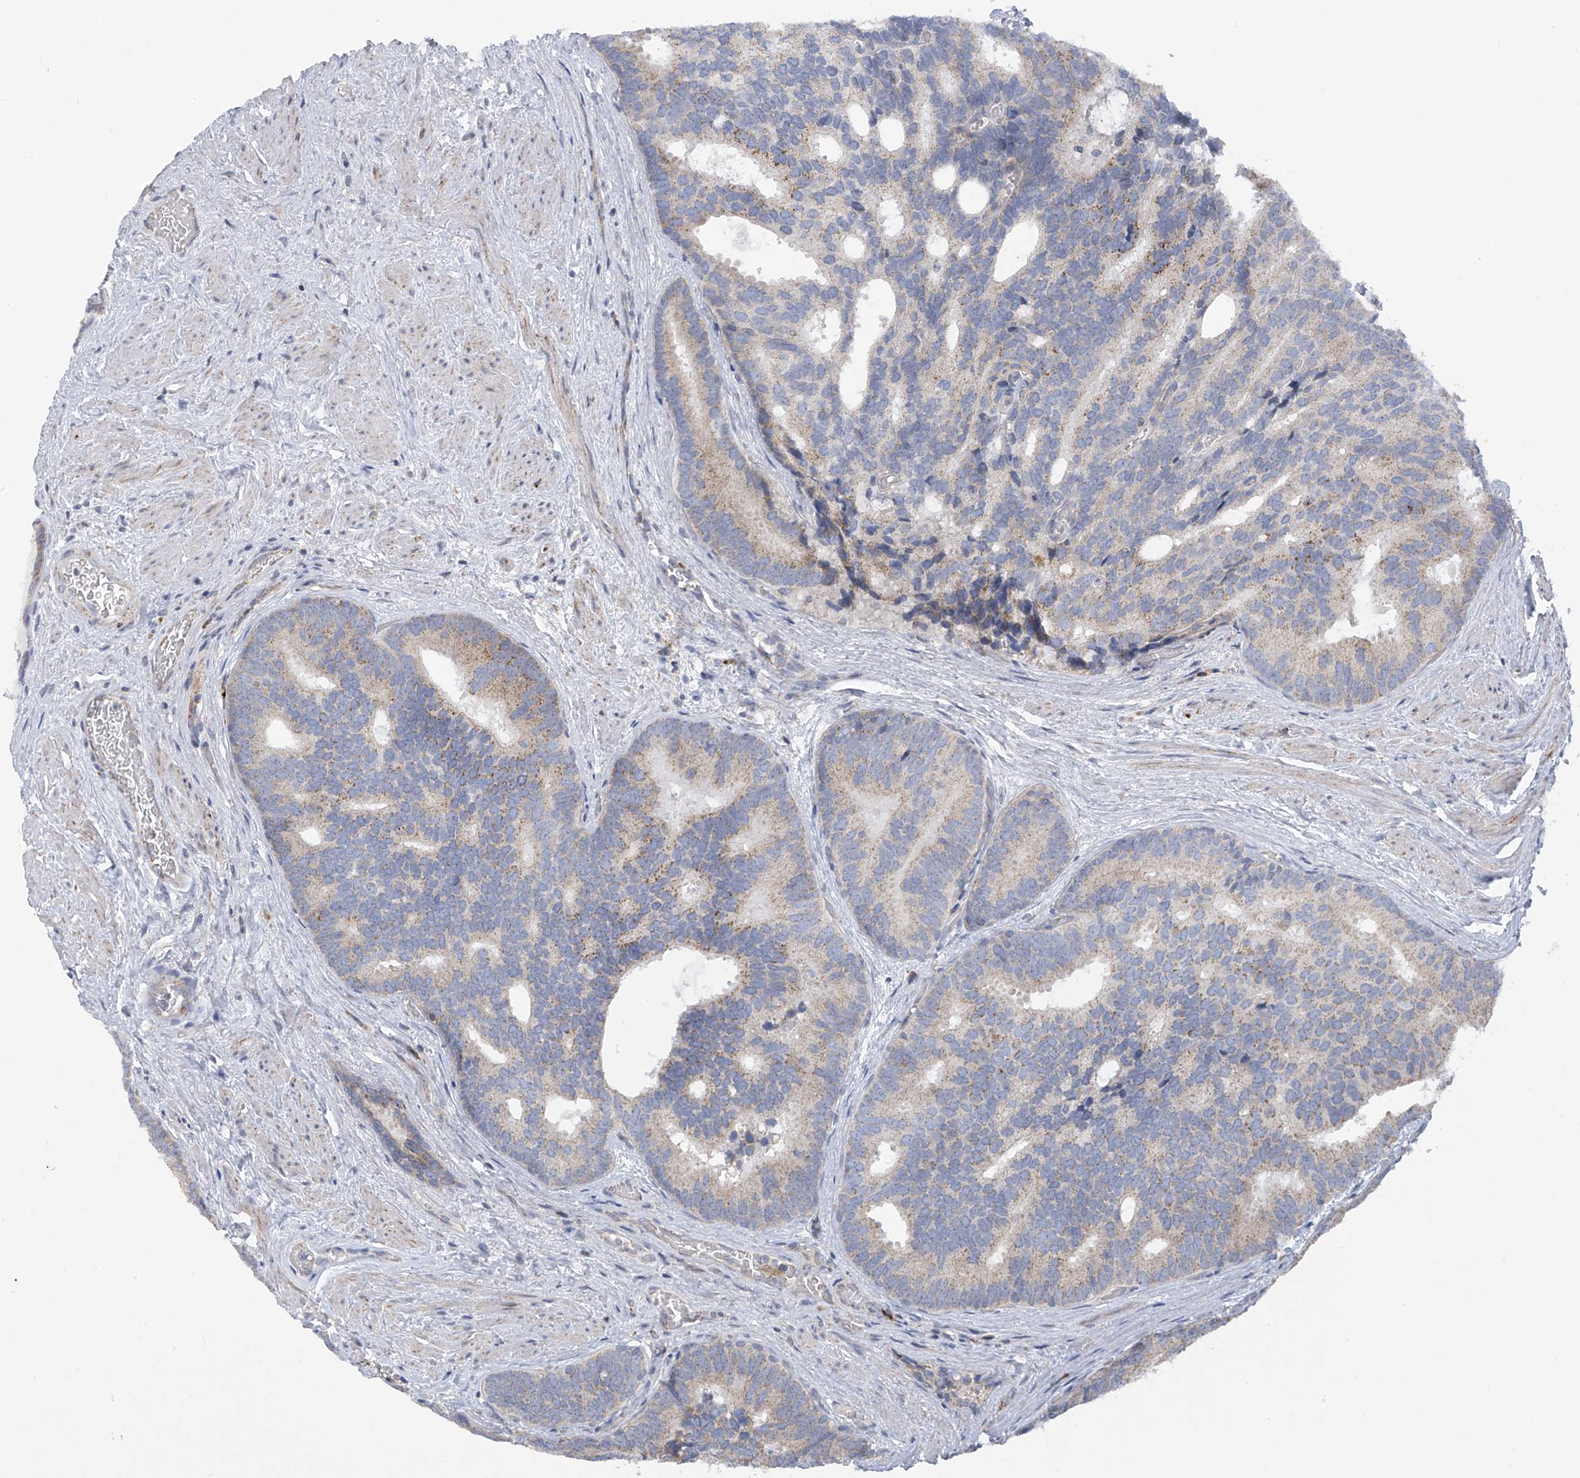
{"staining": {"intensity": "weak", "quantity": "25%-75%", "location": "cytoplasmic/membranous"}, "tissue": "prostate cancer", "cell_type": "Tumor cells", "image_type": "cancer", "snomed": [{"axis": "morphology", "description": "Adenocarcinoma, Low grade"}, {"axis": "topography", "description": "Prostate"}], "caption": "Tumor cells demonstrate low levels of weak cytoplasmic/membranous staining in approximately 25%-75% of cells in low-grade adenocarcinoma (prostate). (brown staining indicates protein expression, while blue staining denotes nuclei).", "gene": "SLCO4A1", "patient": {"sex": "male", "age": 71}}